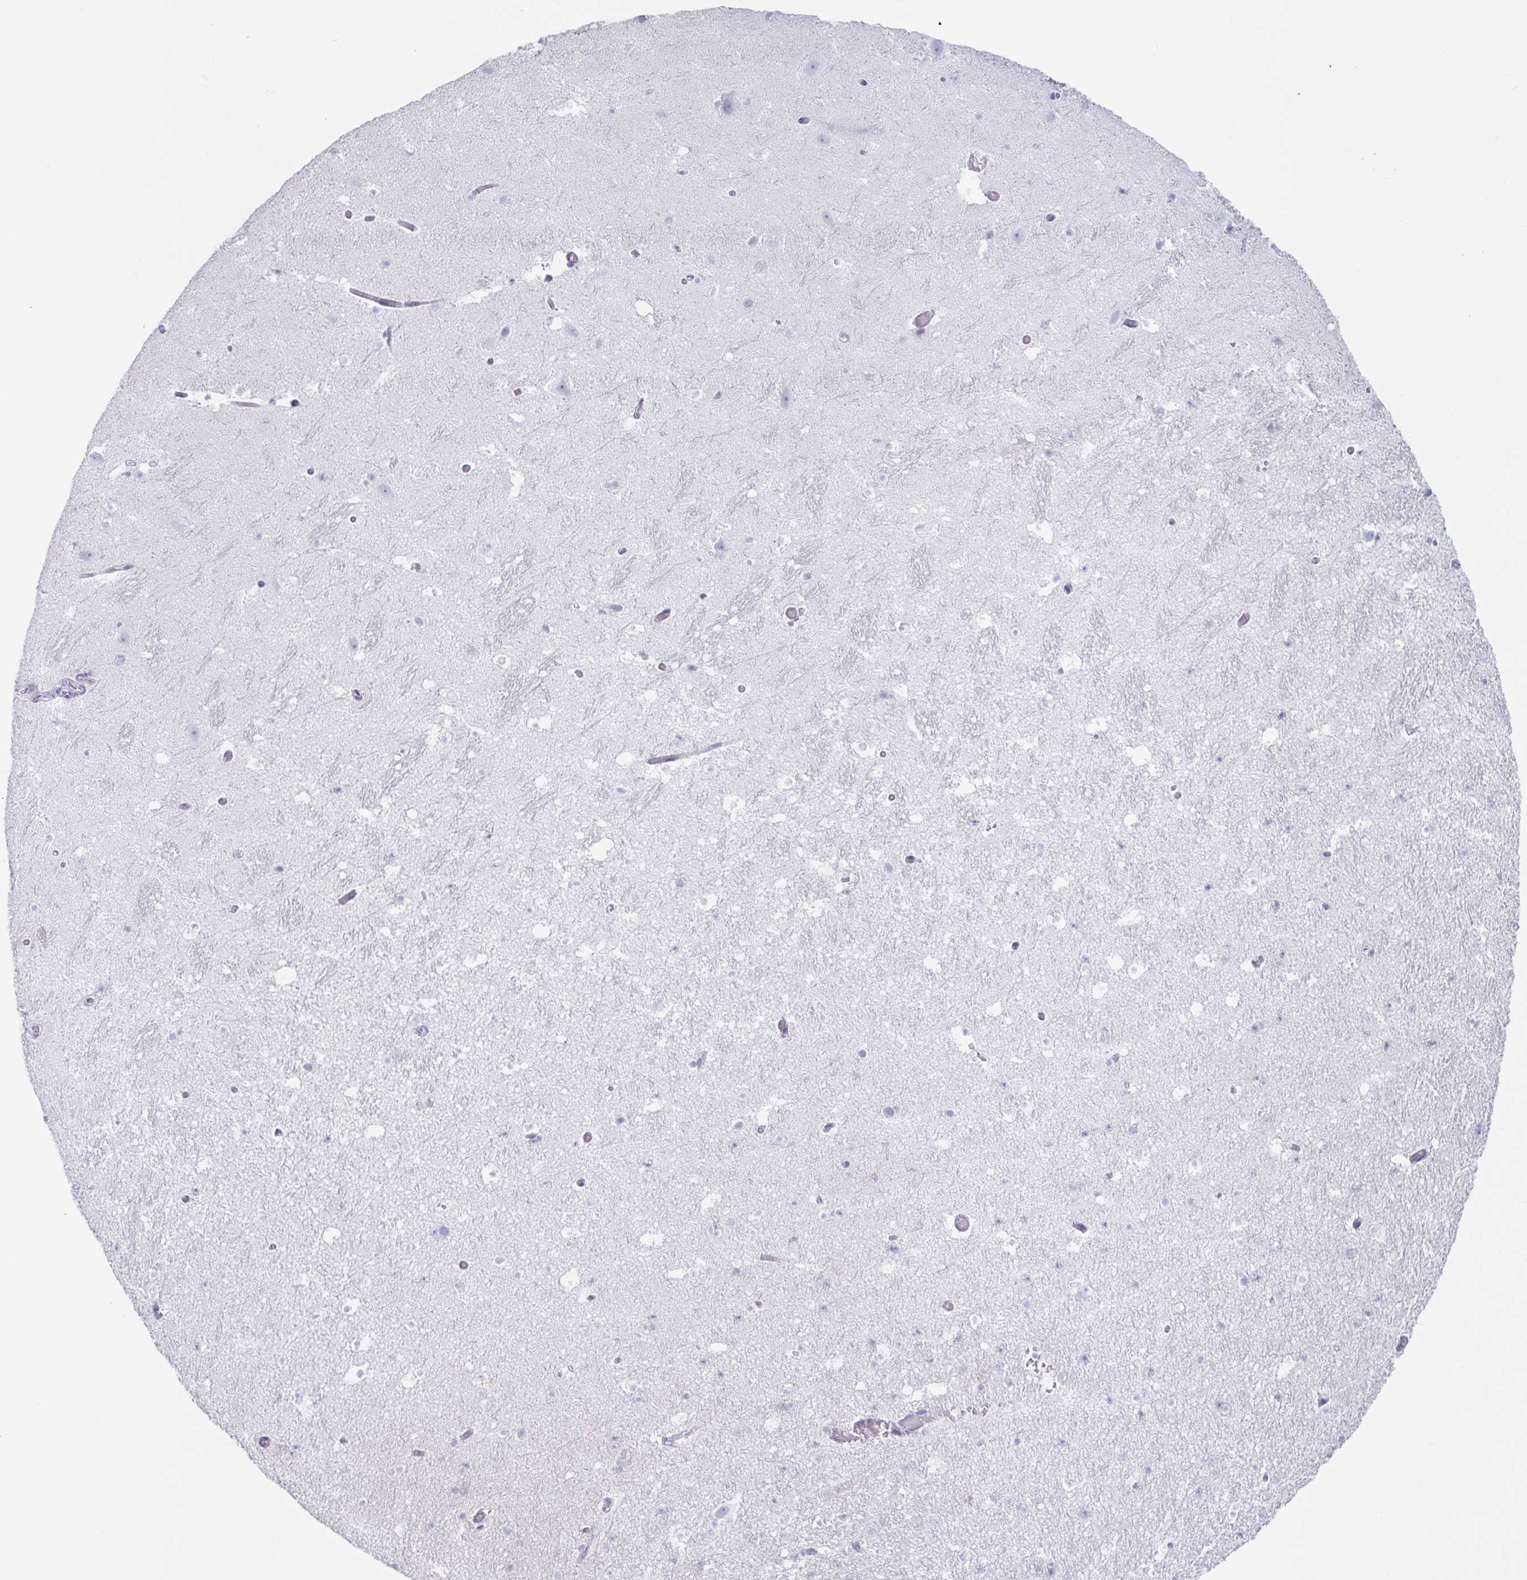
{"staining": {"intensity": "negative", "quantity": "none", "location": "none"}, "tissue": "hippocampus", "cell_type": "Glial cells", "image_type": "normal", "snomed": [{"axis": "morphology", "description": "Normal tissue, NOS"}, {"axis": "topography", "description": "Hippocampus"}], "caption": "DAB immunohistochemical staining of normal human hippocampus reveals no significant expression in glial cells.", "gene": "CYP4F11", "patient": {"sex": "male", "age": 26}}